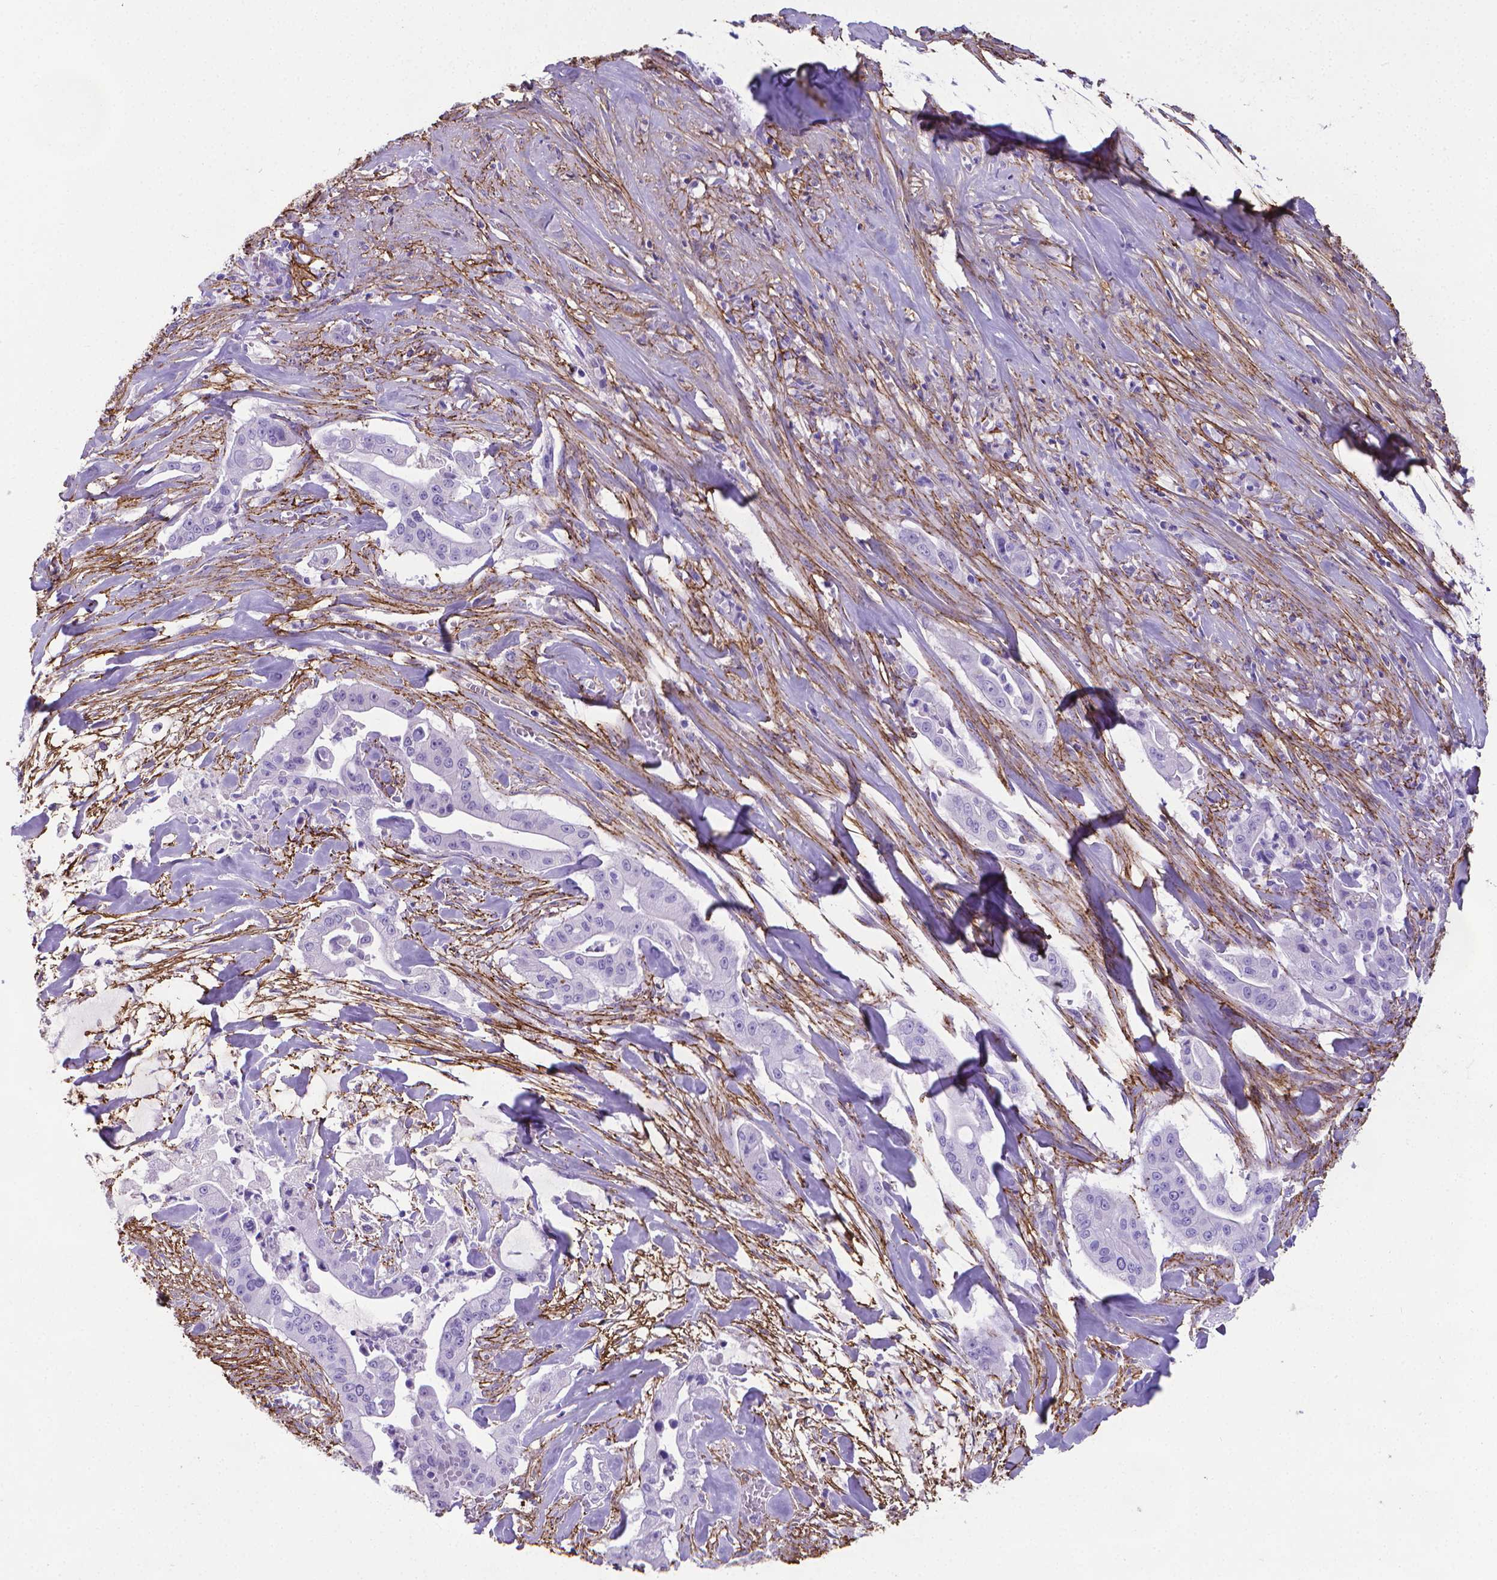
{"staining": {"intensity": "negative", "quantity": "none", "location": "none"}, "tissue": "pancreatic cancer", "cell_type": "Tumor cells", "image_type": "cancer", "snomed": [{"axis": "morphology", "description": "Normal tissue, NOS"}, {"axis": "morphology", "description": "Inflammation, NOS"}, {"axis": "morphology", "description": "Adenocarcinoma, NOS"}, {"axis": "topography", "description": "Pancreas"}], "caption": "High magnification brightfield microscopy of pancreatic cancer stained with DAB (3,3'-diaminobenzidine) (brown) and counterstained with hematoxylin (blue): tumor cells show no significant positivity.", "gene": "MFAP2", "patient": {"sex": "male", "age": 57}}